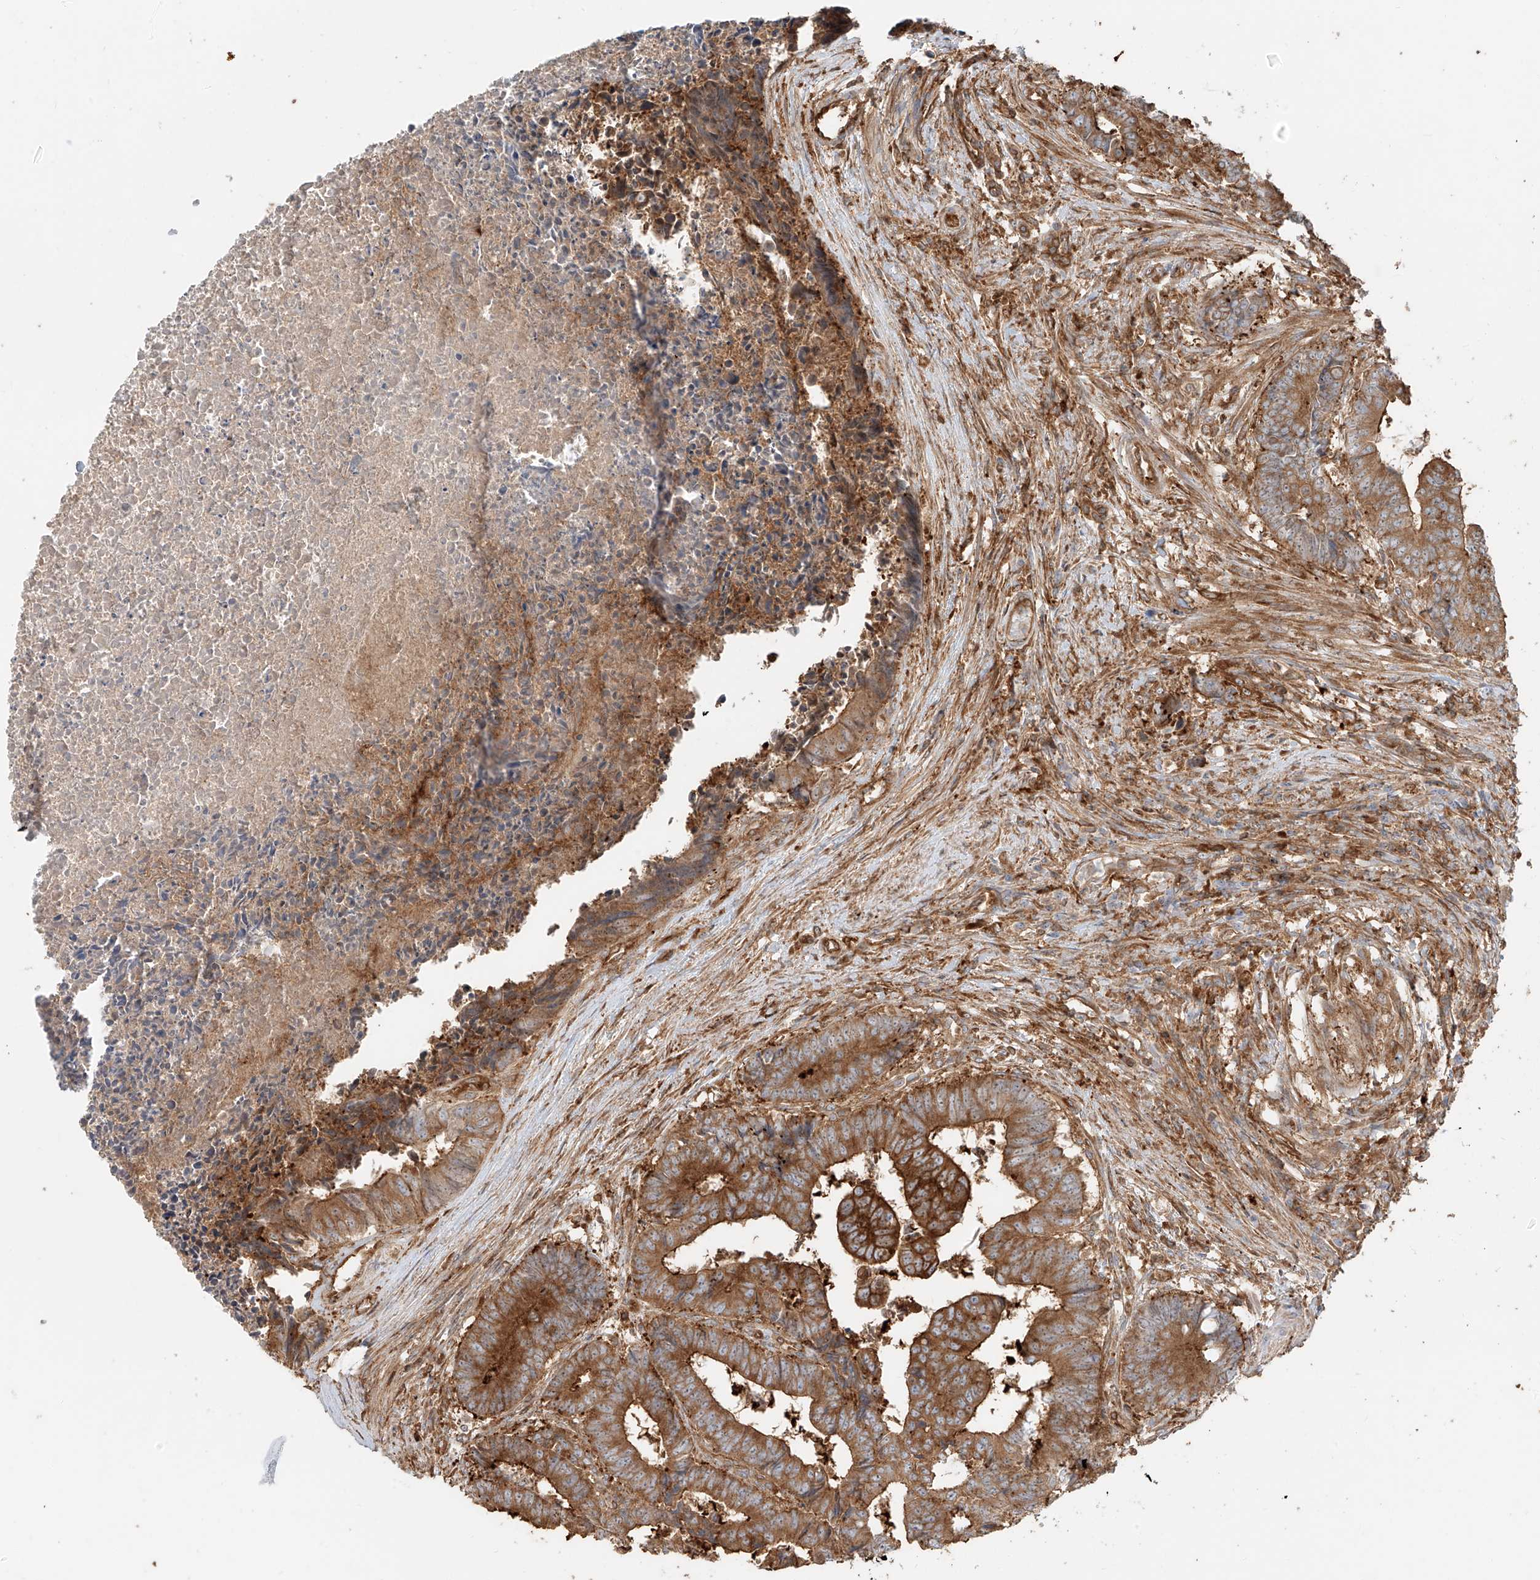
{"staining": {"intensity": "strong", "quantity": ">75%", "location": "cytoplasmic/membranous"}, "tissue": "colorectal cancer", "cell_type": "Tumor cells", "image_type": "cancer", "snomed": [{"axis": "morphology", "description": "Adenocarcinoma, NOS"}, {"axis": "topography", "description": "Rectum"}], "caption": "There is high levels of strong cytoplasmic/membranous positivity in tumor cells of adenocarcinoma (colorectal), as demonstrated by immunohistochemical staining (brown color).", "gene": "SNX9", "patient": {"sex": "male", "age": 84}}